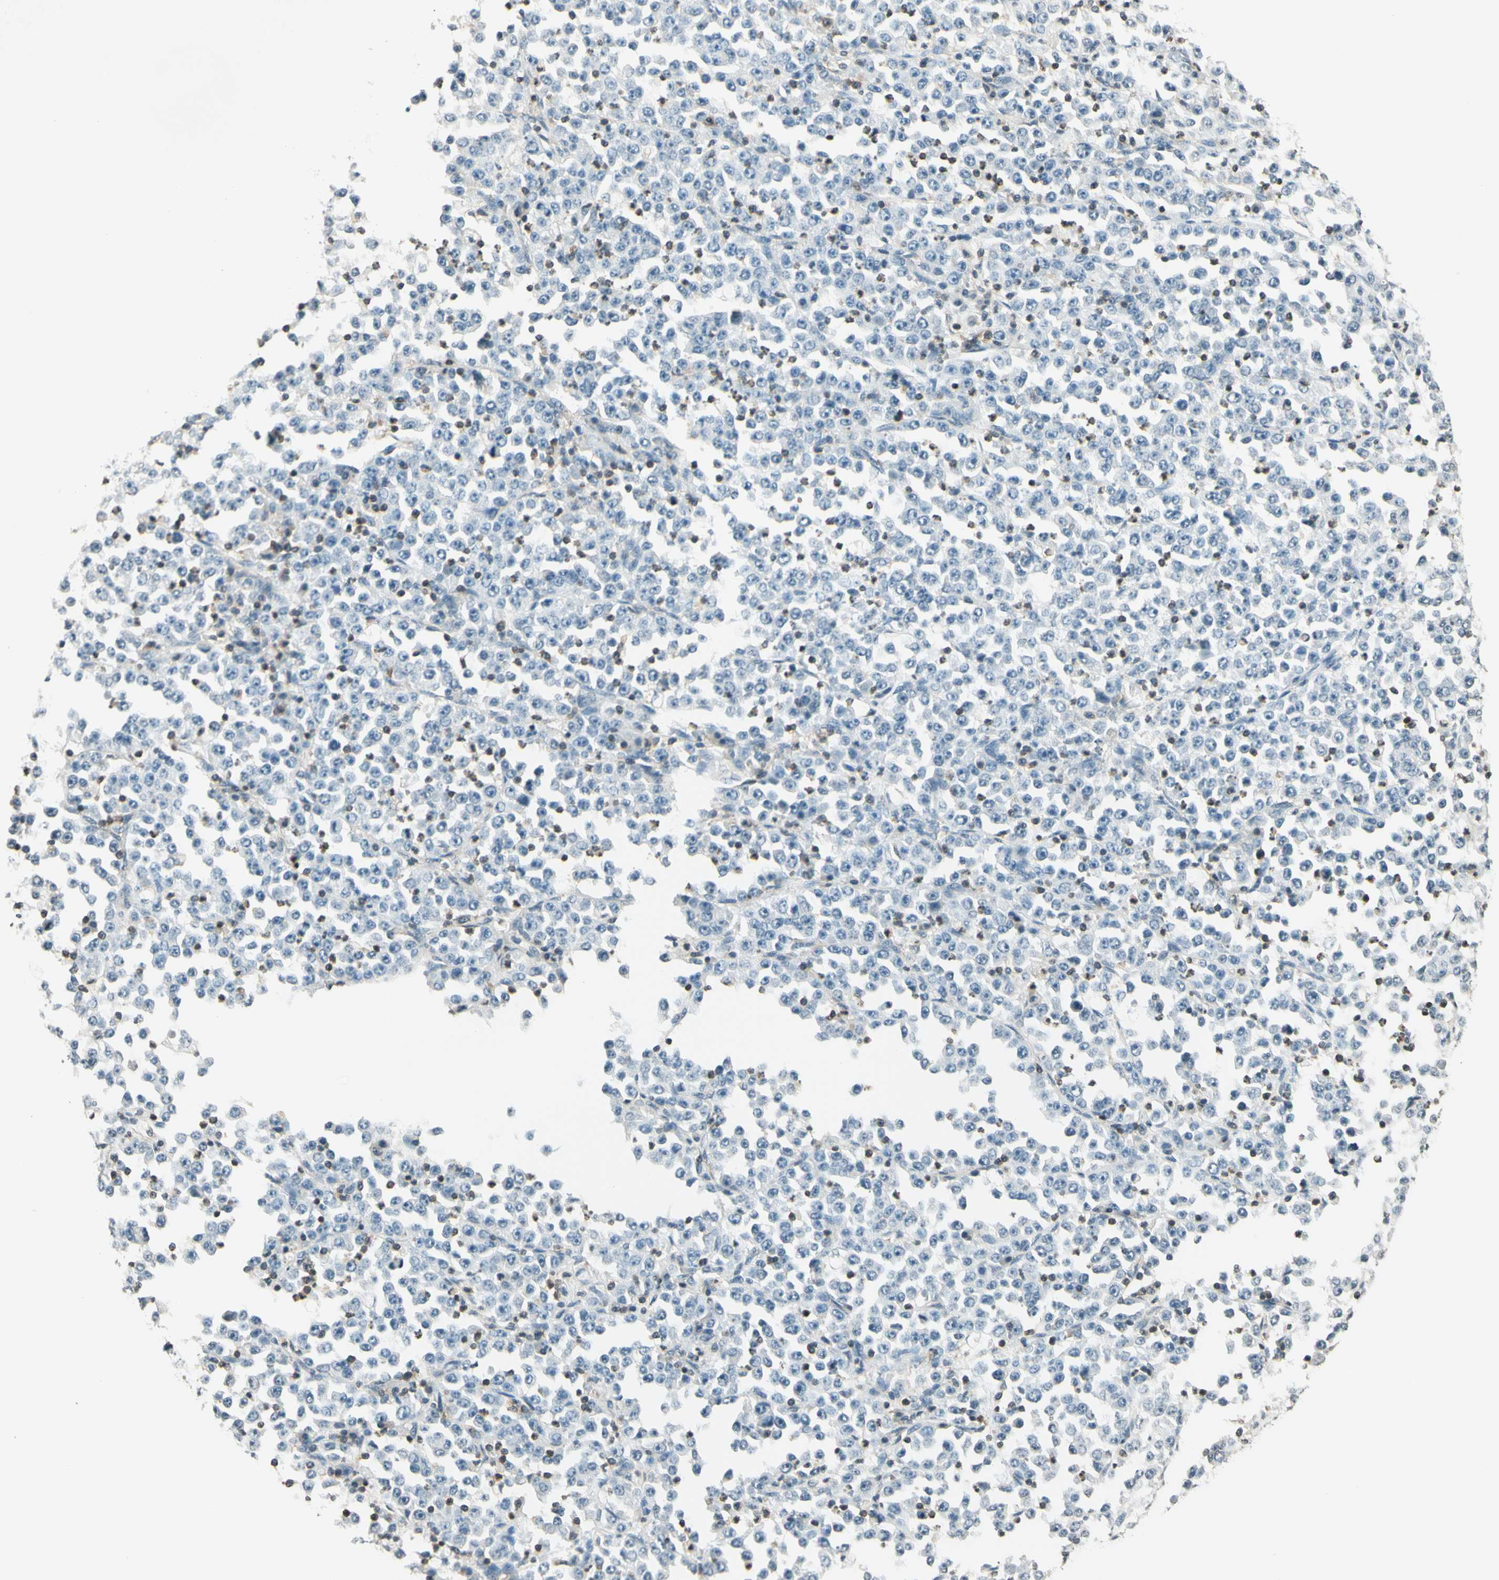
{"staining": {"intensity": "negative", "quantity": "none", "location": "none"}, "tissue": "stomach cancer", "cell_type": "Tumor cells", "image_type": "cancer", "snomed": [{"axis": "morphology", "description": "Normal tissue, NOS"}, {"axis": "morphology", "description": "Adenocarcinoma, NOS"}, {"axis": "topography", "description": "Stomach, upper"}, {"axis": "topography", "description": "Stomach"}], "caption": "Stomach adenocarcinoma stained for a protein using IHC shows no expression tumor cells.", "gene": "WIPF1", "patient": {"sex": "male", "age": 59}}